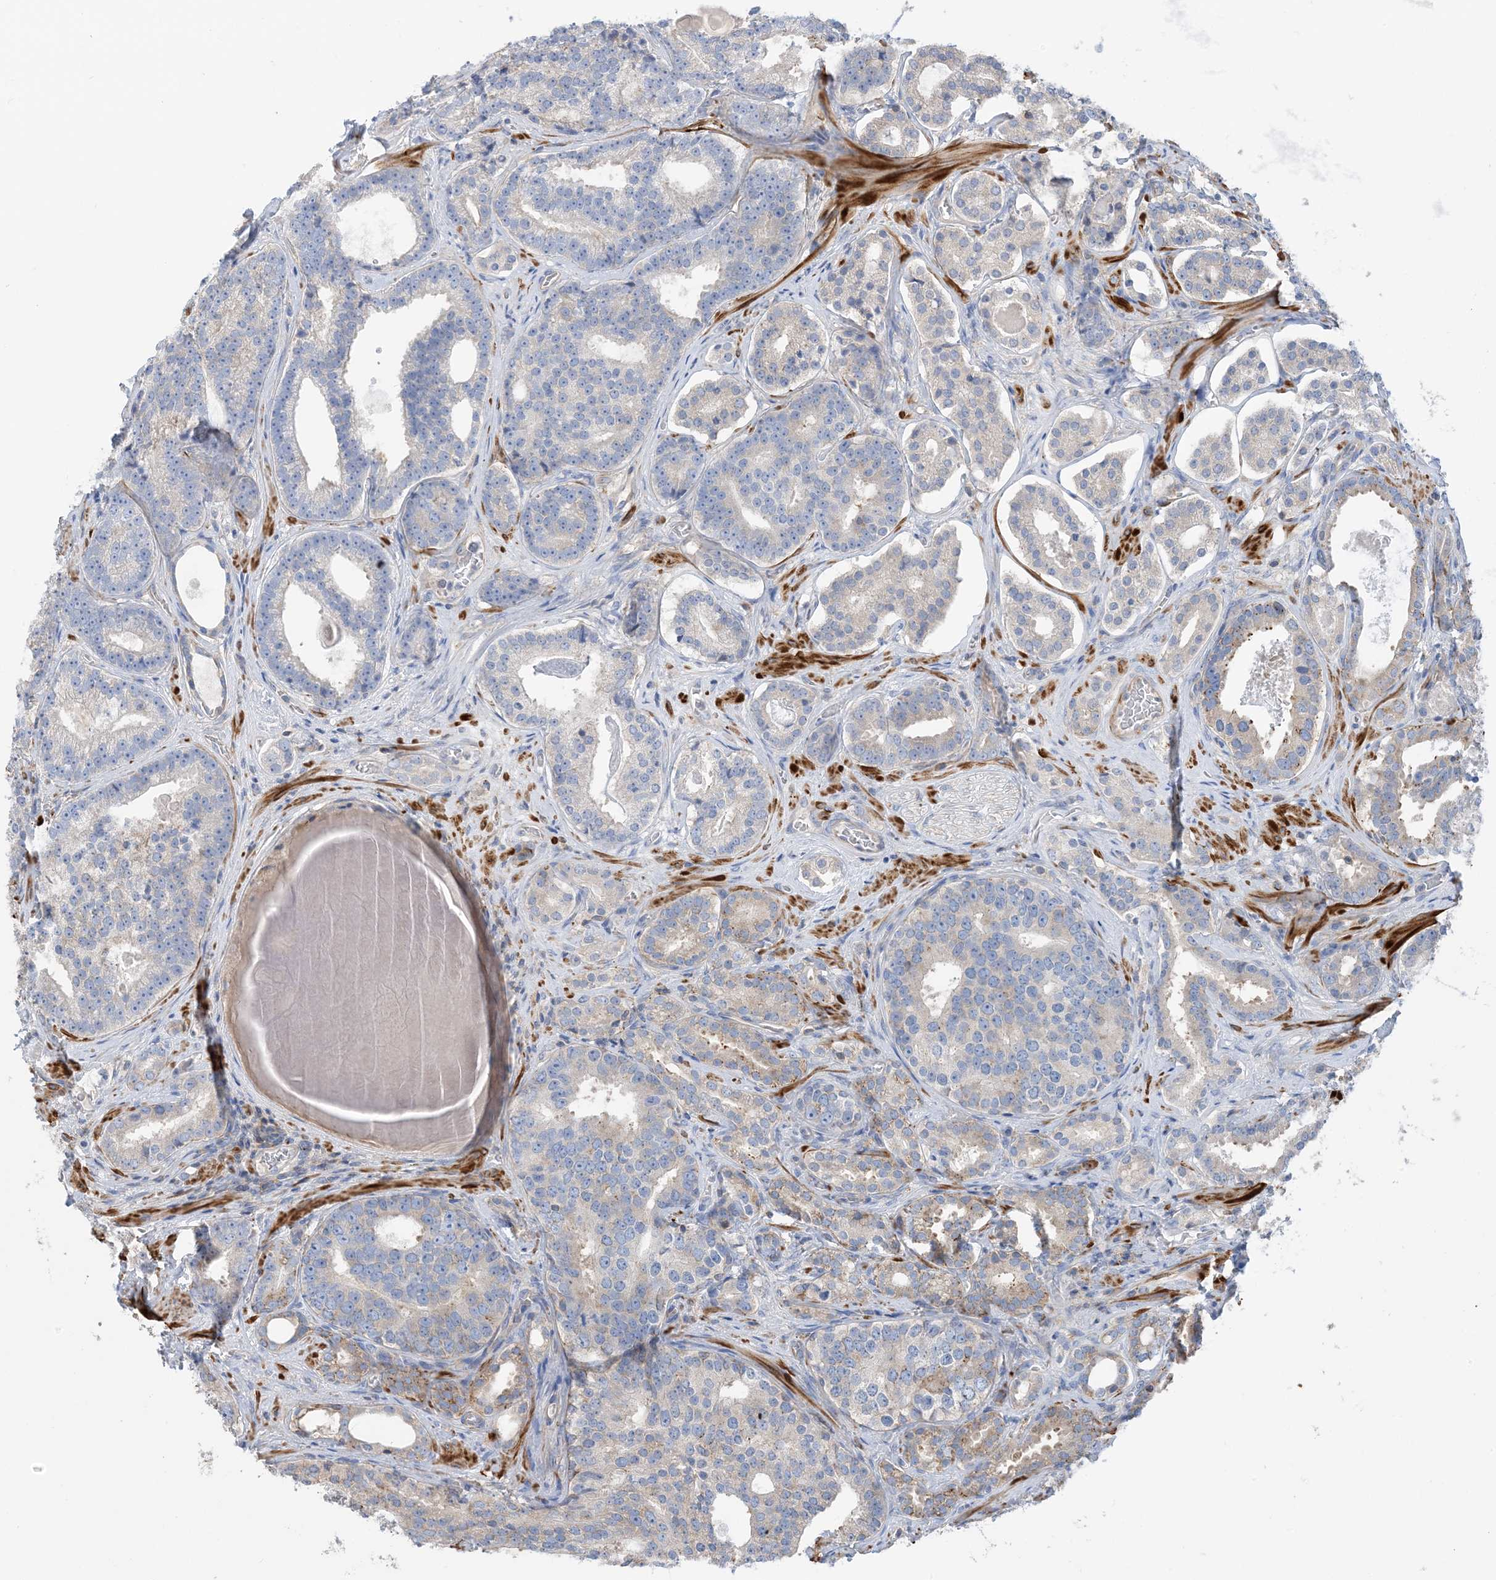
{"staining": {"intensity": "negative", "quantity": "none", "location": "none"}, "tissue": "prostate cancer", "cell_type": "Tumor cells", "image_type": "cancer", "snomed": [{"axis": "morphology", "description": "Adenocarcinoma, High grade"}, {"axis": "topography", "description": "Prostate"}], "caption": "Tumor cells show no significant expression in prostate cancer (adenocarcinoma (high-grade)).", "gene": "CALHM5", "patient": {"sex": "male", "age": 60}}